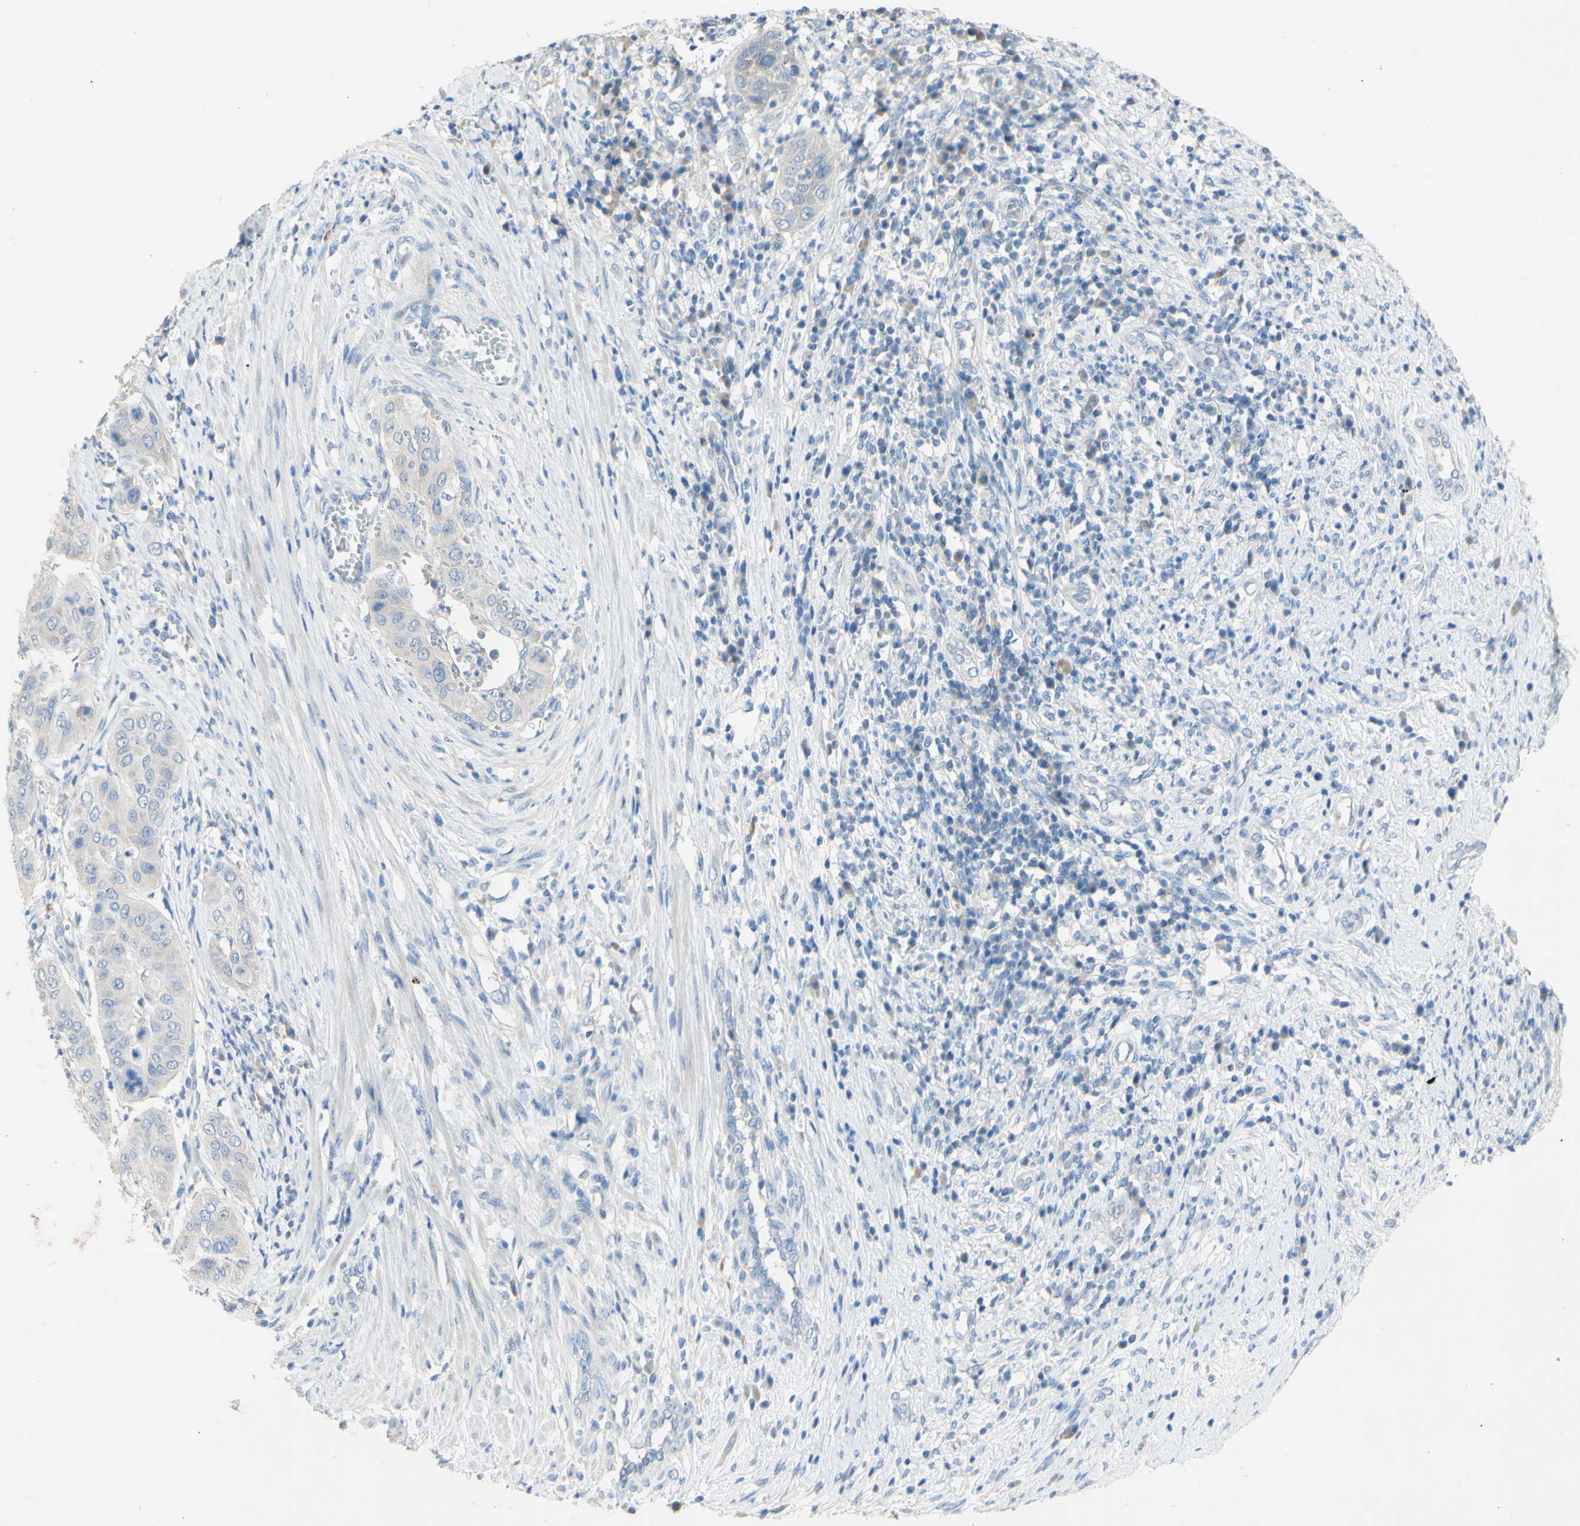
{"staining": {"intensity": "negative", "quantity": "none", "location": "none"}, "tissue": "cervical cancer", "cell_type": "Tumor cells", "image_type": "cancer", "snomed": [{"axis": "morphology", "description": "Normal tissue, NOS"}, {"axis": "morphology", "description": "Squamous cell carcinoma, NOS"}, {"axis": "topography", "description": "Cervix"}], "caption": "Tumor cells show no significant positivity in squamous cell carcinoma (cervical). (DAB immunohistochemistry, high magnification).", "gene": "ACADL", "patient": {"sex": "female", "age": 39}}